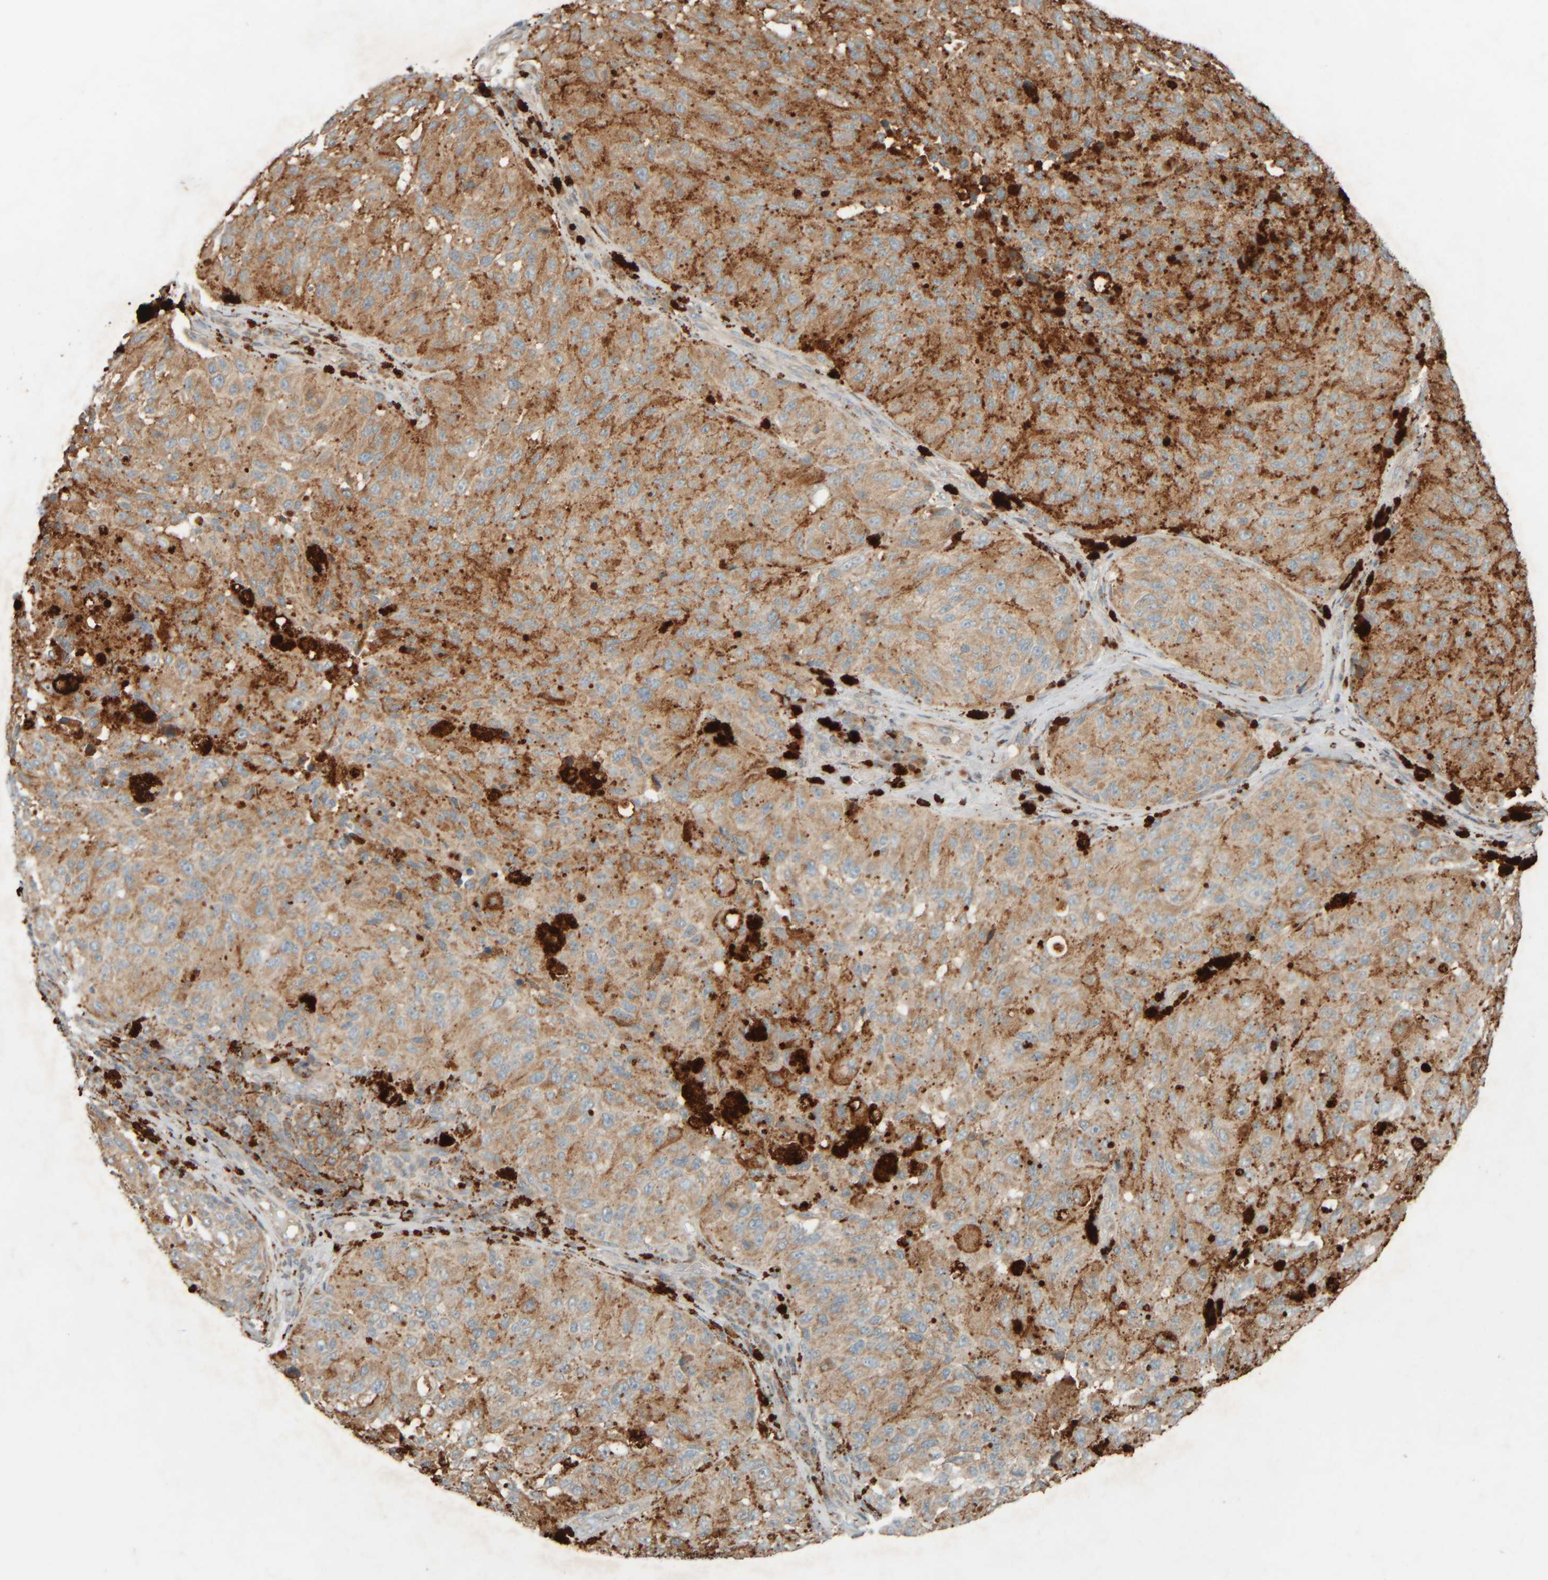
{"staining": {"intensity": "moderate", "quantity": ">75%", "location": "cytoplasmic/membranous"}, "tissue": "melanoma", "cell_type": "Tumor cells", "image_type": "cancer", "snomed": [{"axis": "morphology", "description": "Malignant melanoma, NOS"}, {"axis": "topography", "description": "Skin"}], "caption": "The immunohistochemical stain shows moderate cytoplasmic/membranous expression in tumor cells of melanoma tissue.", "gene": "SPAG5", "patient": {"sex": "female", "age": 73}}